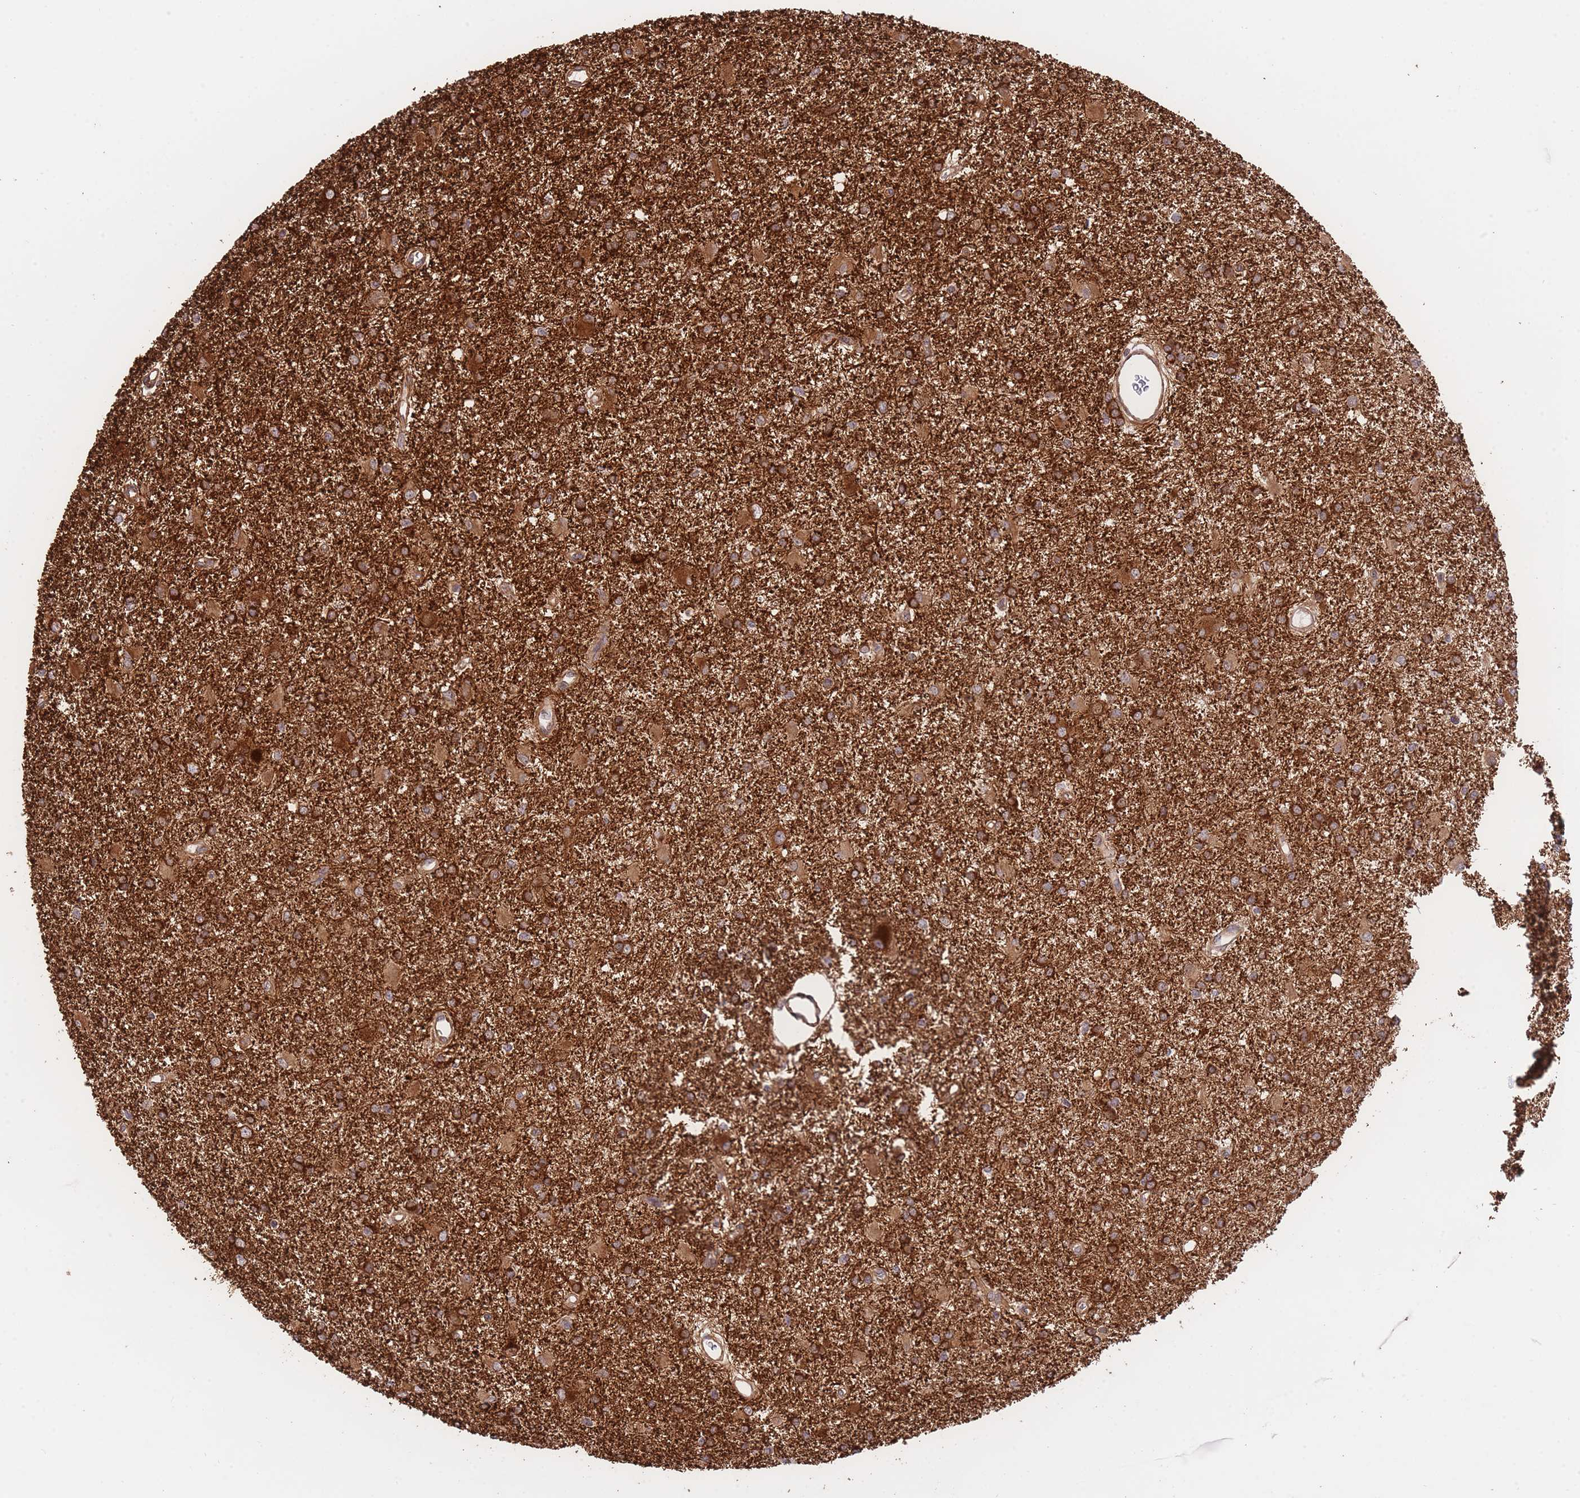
{"staining": {"intensity": "strong", "quantity": ">75%", "location": "cytoplasmic/membranous"}, "tissue": "glioma", "cell_type": "Tumor cells", "image_type": "cancer", "snomed": [{"axis": "morphology", "description": "Glioma, malignant, High grade"}, {"axis": "topography", "description": "Brain"}], "caption": "Immunohistochemical staining of glioma shows high levels of strong cytoplasmic/membranous protein positivity in about >75% of tumor cells.", "gene": "EXOSC8", "patient": {"sex": "female", "age": 50}}